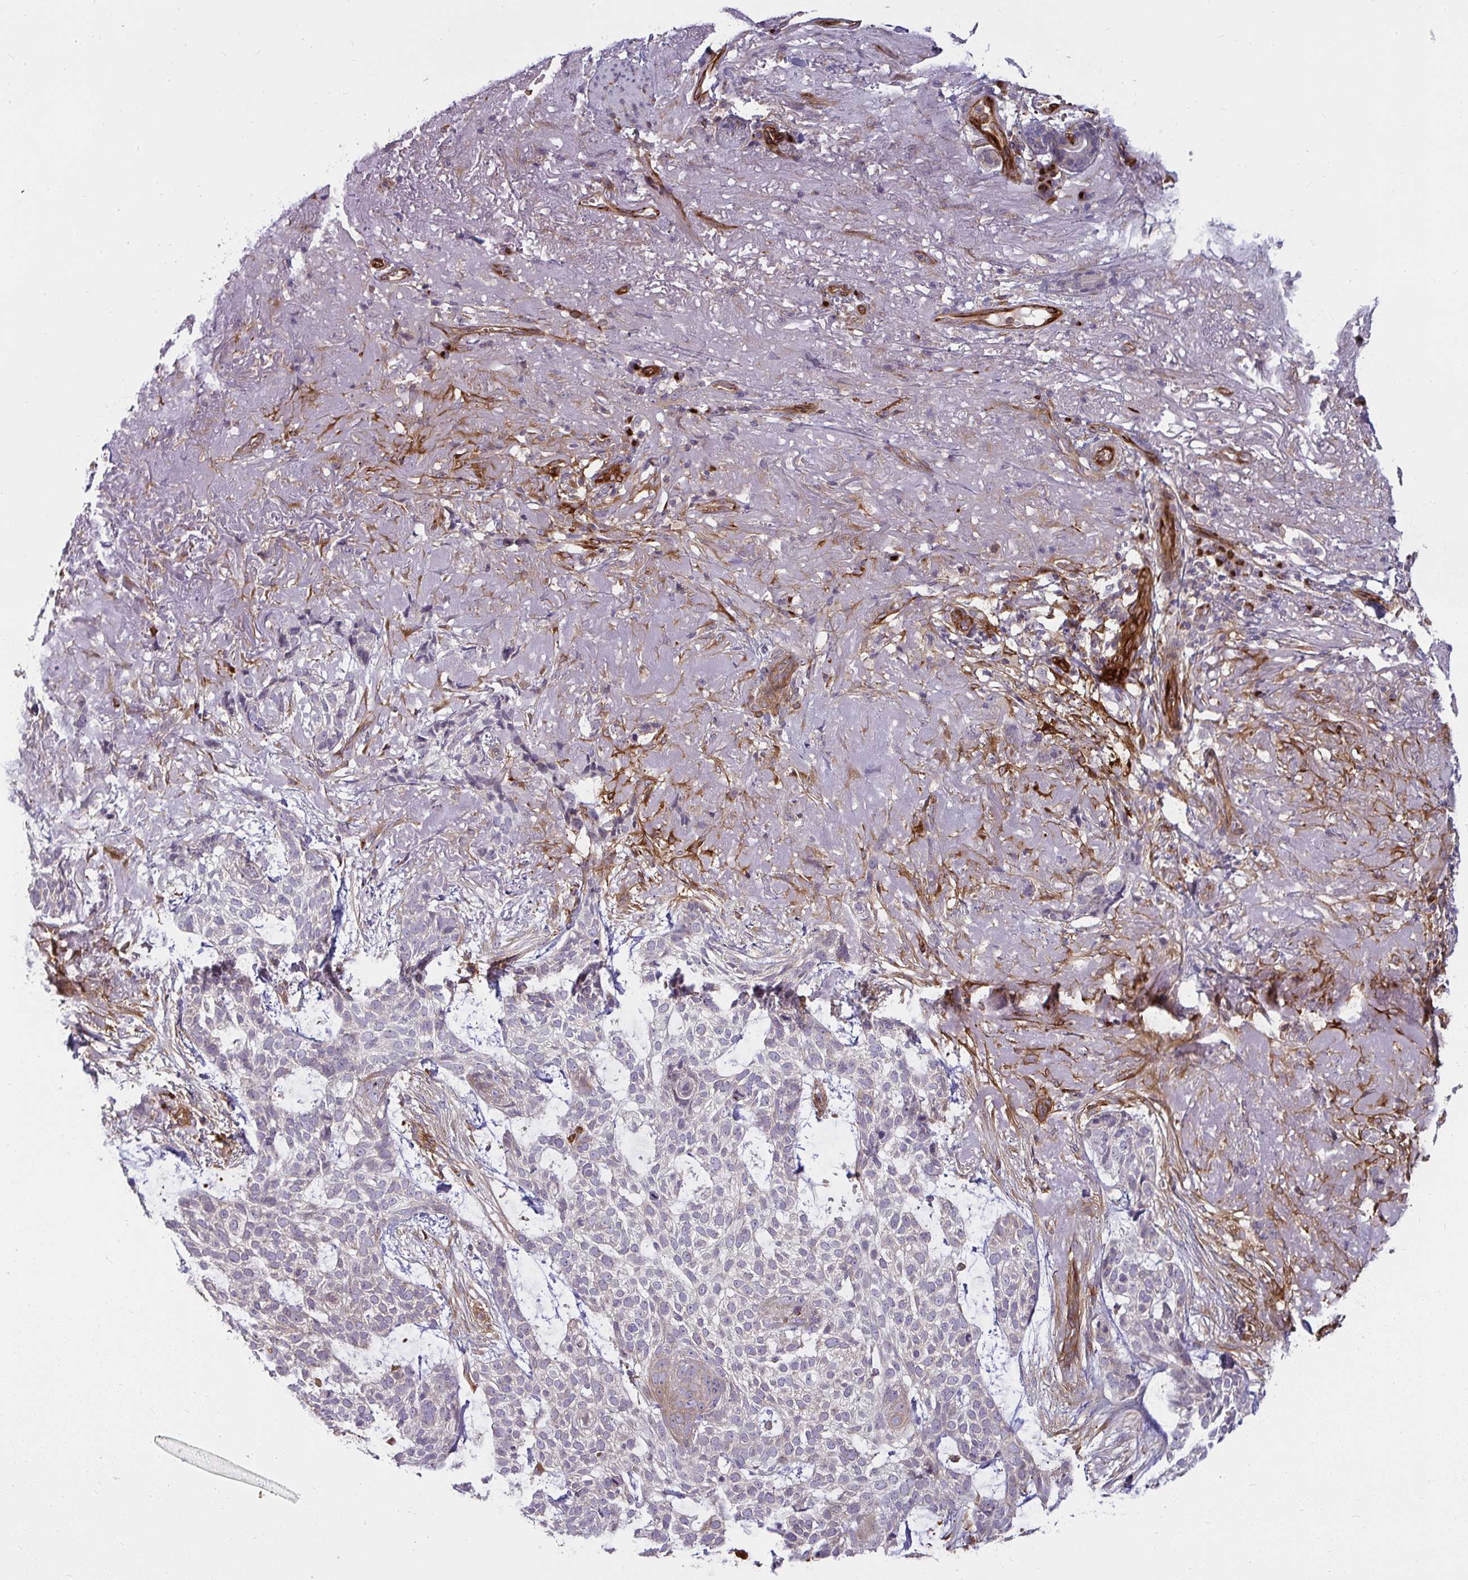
{"staining": {"intensity": "negative", "quantity": "none", "location": "none"}, "tissue": "skin cancer", "cell_type": "Tumor cells", "image_type": "cancer", "snomed": [{"axis": "morphology", "description": "Basal cell carcinoma"}, {"axis": "topography", "description": "Skin"}, {"axis": "topography", "description": "Skin of face"}], "caption": "Histopathology image shows no protein expression in tumor cells of skin cancer (basal cell carcinoma) tissue.", "gene": "IFIT3", "patient": {"sex": "female", "age": 80}}